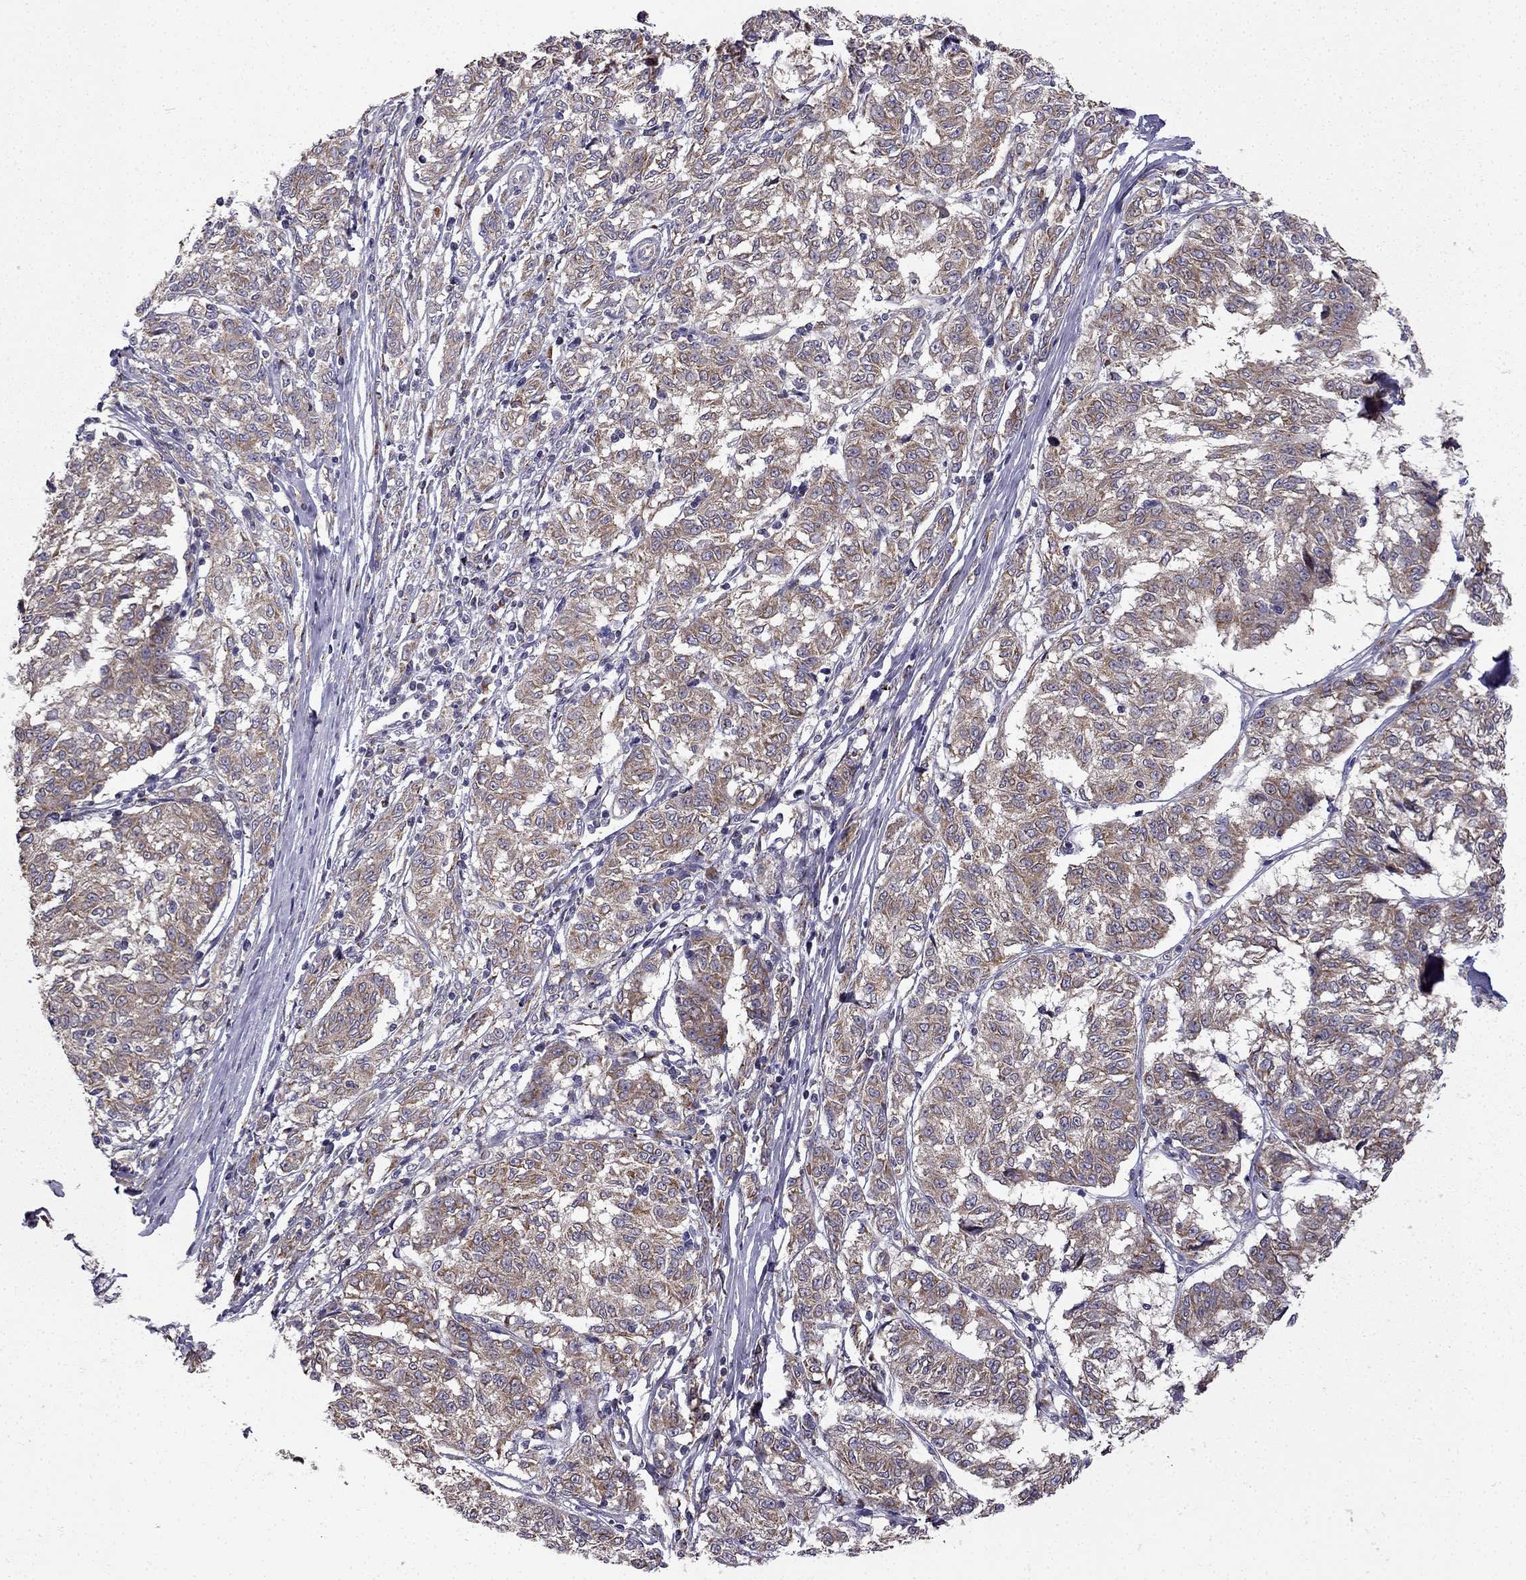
{"staining": {"intensity": "moderate", "quantity": ">75%", "location": "cytoplasmic/membranous"}, "tissue": "melanoma", "cell_type": "Tumor cells", "image_type": "cancer", "snomed": [{"axis": "morphology", "description": "Malignant melanoma, NOS"}, {"axis": "topography", "description": "Skin"}], "caption": "Immunohistochemical staining of human malignant melanoma demonstrates medium levels of moderate cytoplasmic/membranous protein positivity in approximately >75% of tumor cells. (brown staining indicates protein expression, while blue staining denotes nuclei).", "gene": "B4GALT7", "patient": {"sex": "female", "age": 72}}